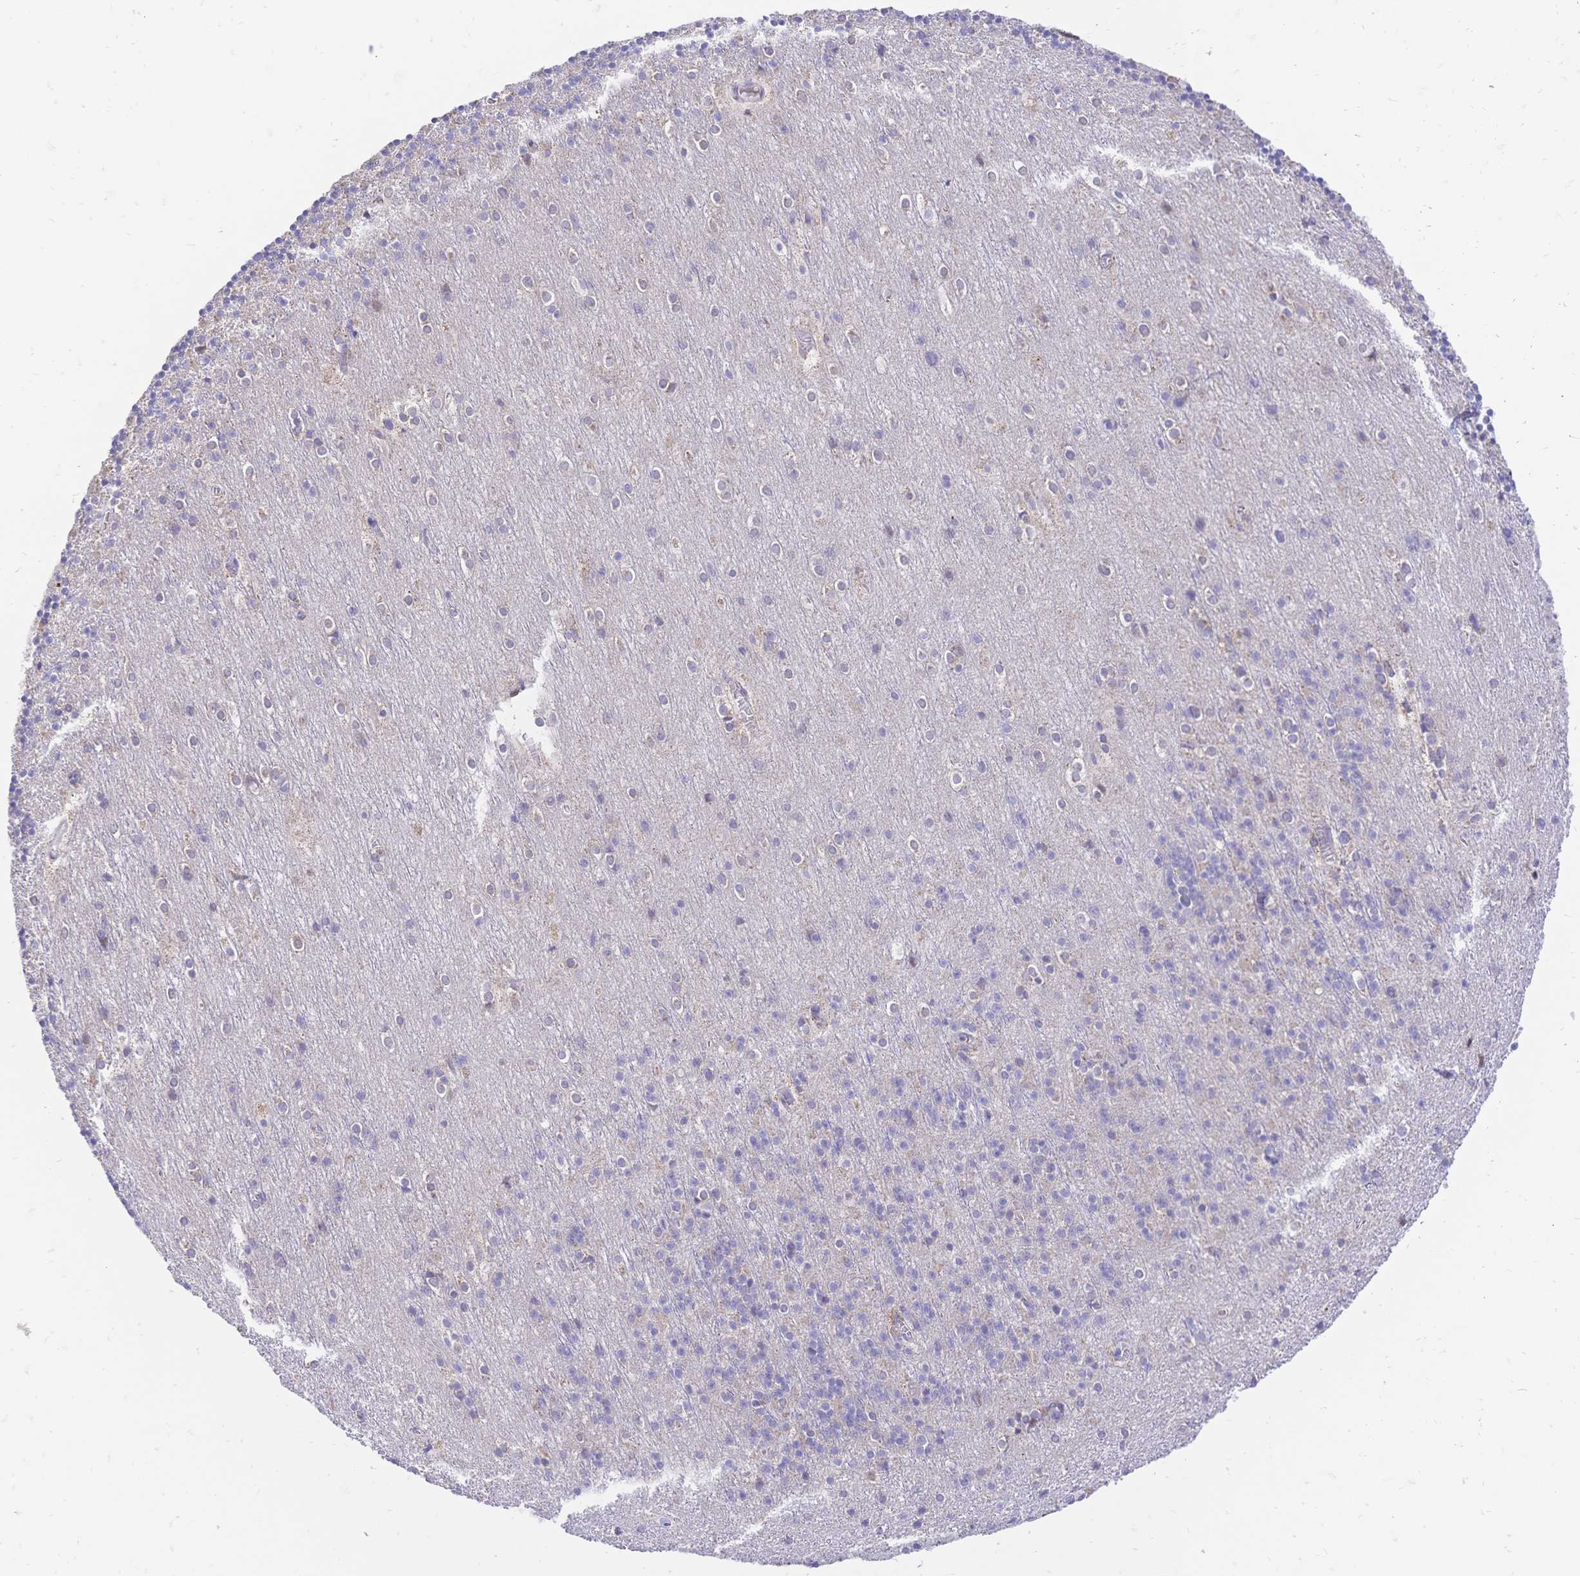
{"staining": {"intensity": "negative", "quantity": "none", "location": "none"}, "tissue": "cerebellum", "cell_type": "Cells in granular layer", "image_type": "normal", "snomed": [{"axis": "morphology", "description": "Normal tissue, NOS"}, {"axis": "topography", "description": "Cerebellum"}], "caption": "Immunohistochemistry (IHC) micrograph of benign cerebellum: human cerebellum stained with DAB (3,3'-diaminobenzidine) reveals no significant protein staining in cells in granular layer. (DAB immunohistochemistry visualized using brightfield microscopy, high magnification).", "gene": "CLEC18A", "patient": {"sex": "male", "age": 70}}